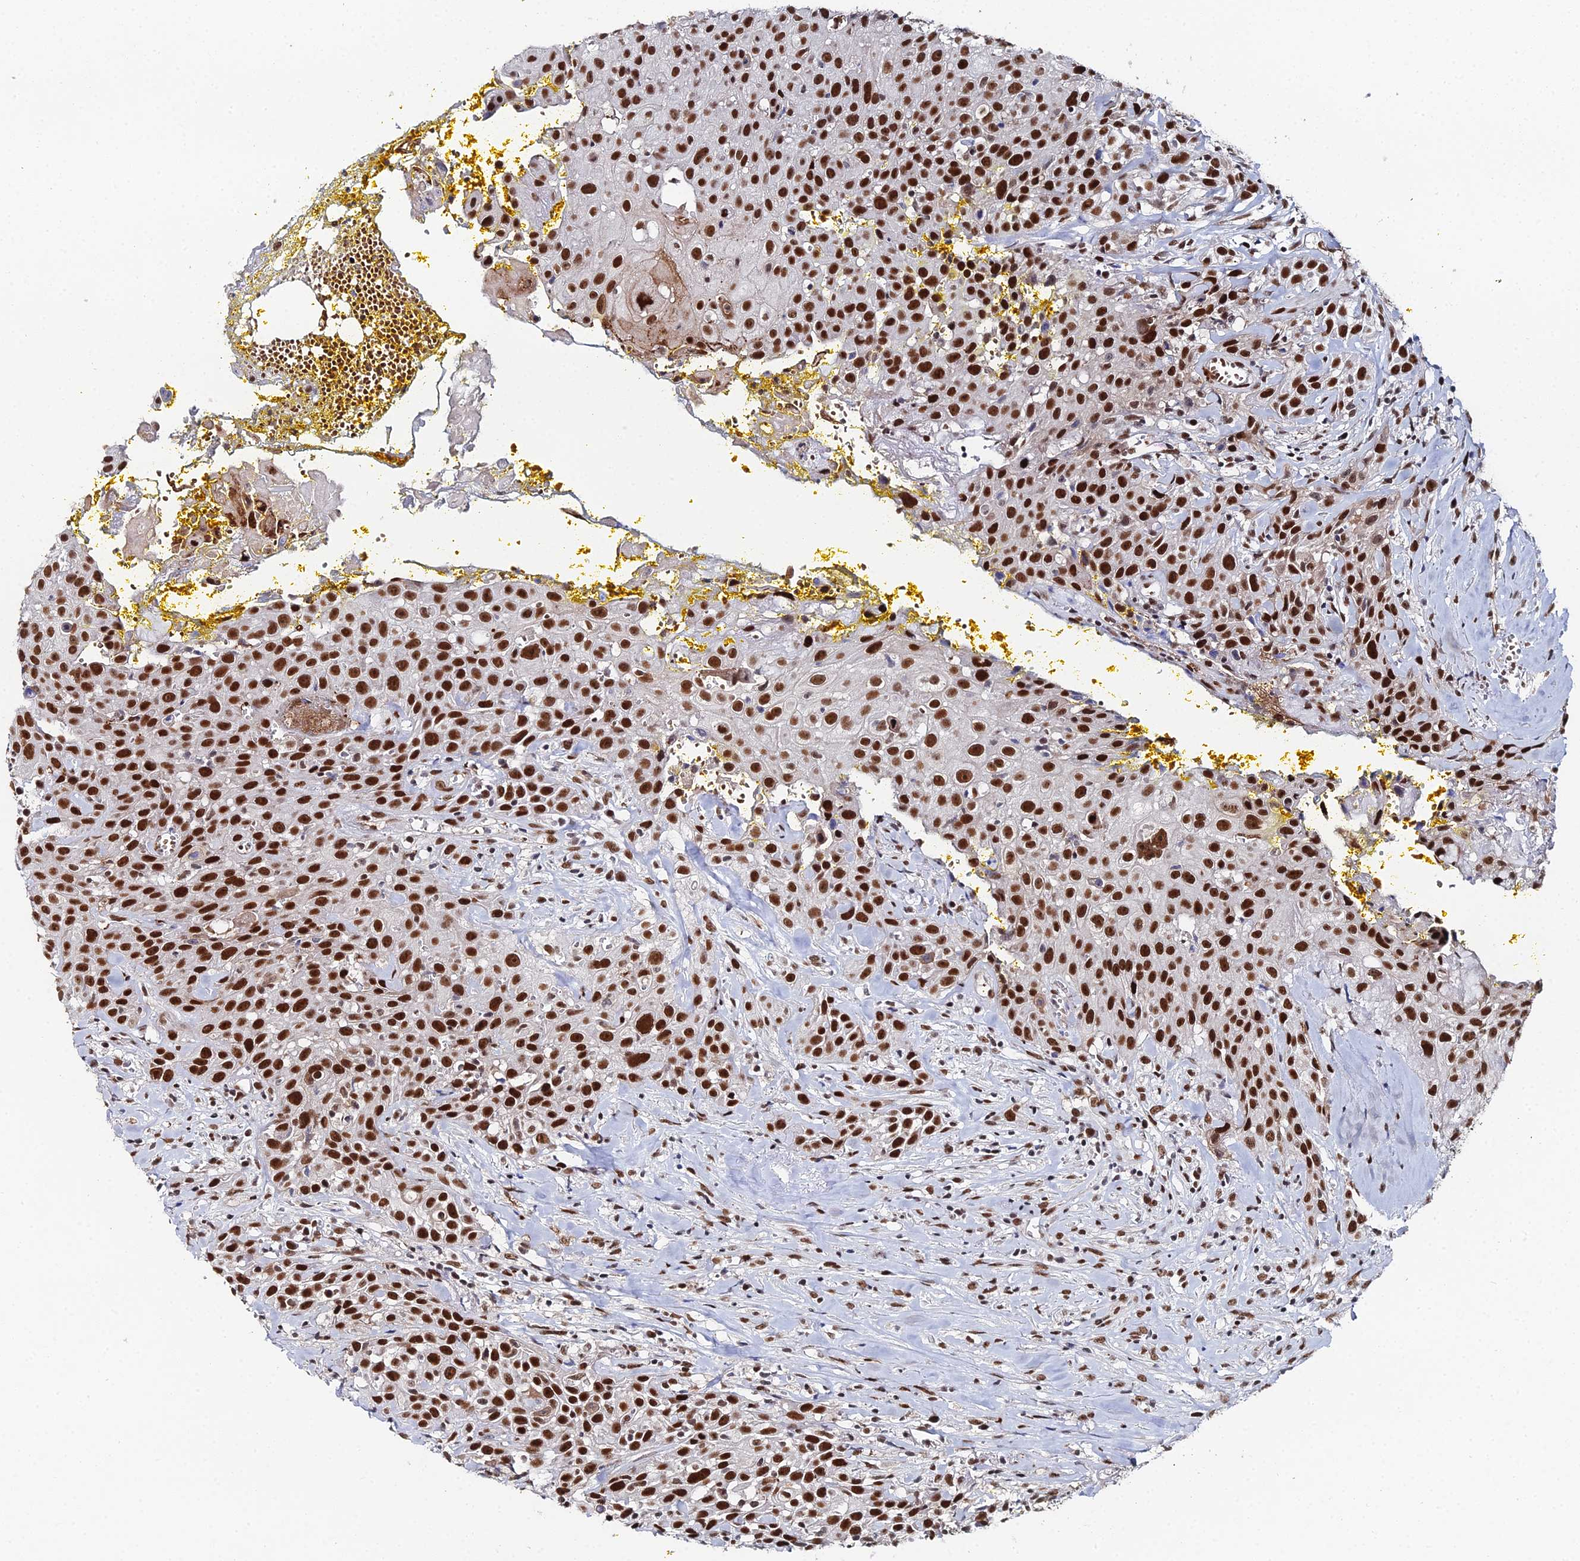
{"staining": {"intensity": "strong", "quantity": ">75%", "location": "nuclear"}, "tissue": "head and neck cancer", "cell_type": "Tumor cells", "image_type": "cancer", "snomed": [{"axis": "morphology", "description": "Squamous cell carcinoma, NOS"}, {"axis": "topography", "description": "Oral tissue"}, {"axis": "topography", "description": "Head-Neck"}], "caption": "The image displays staining of head and neck cancer, revealing strong nuclear protein staining (brown color) within tumor cells.", "gene": "GSC2", "patient": {"sex": "female", "age": 82}}